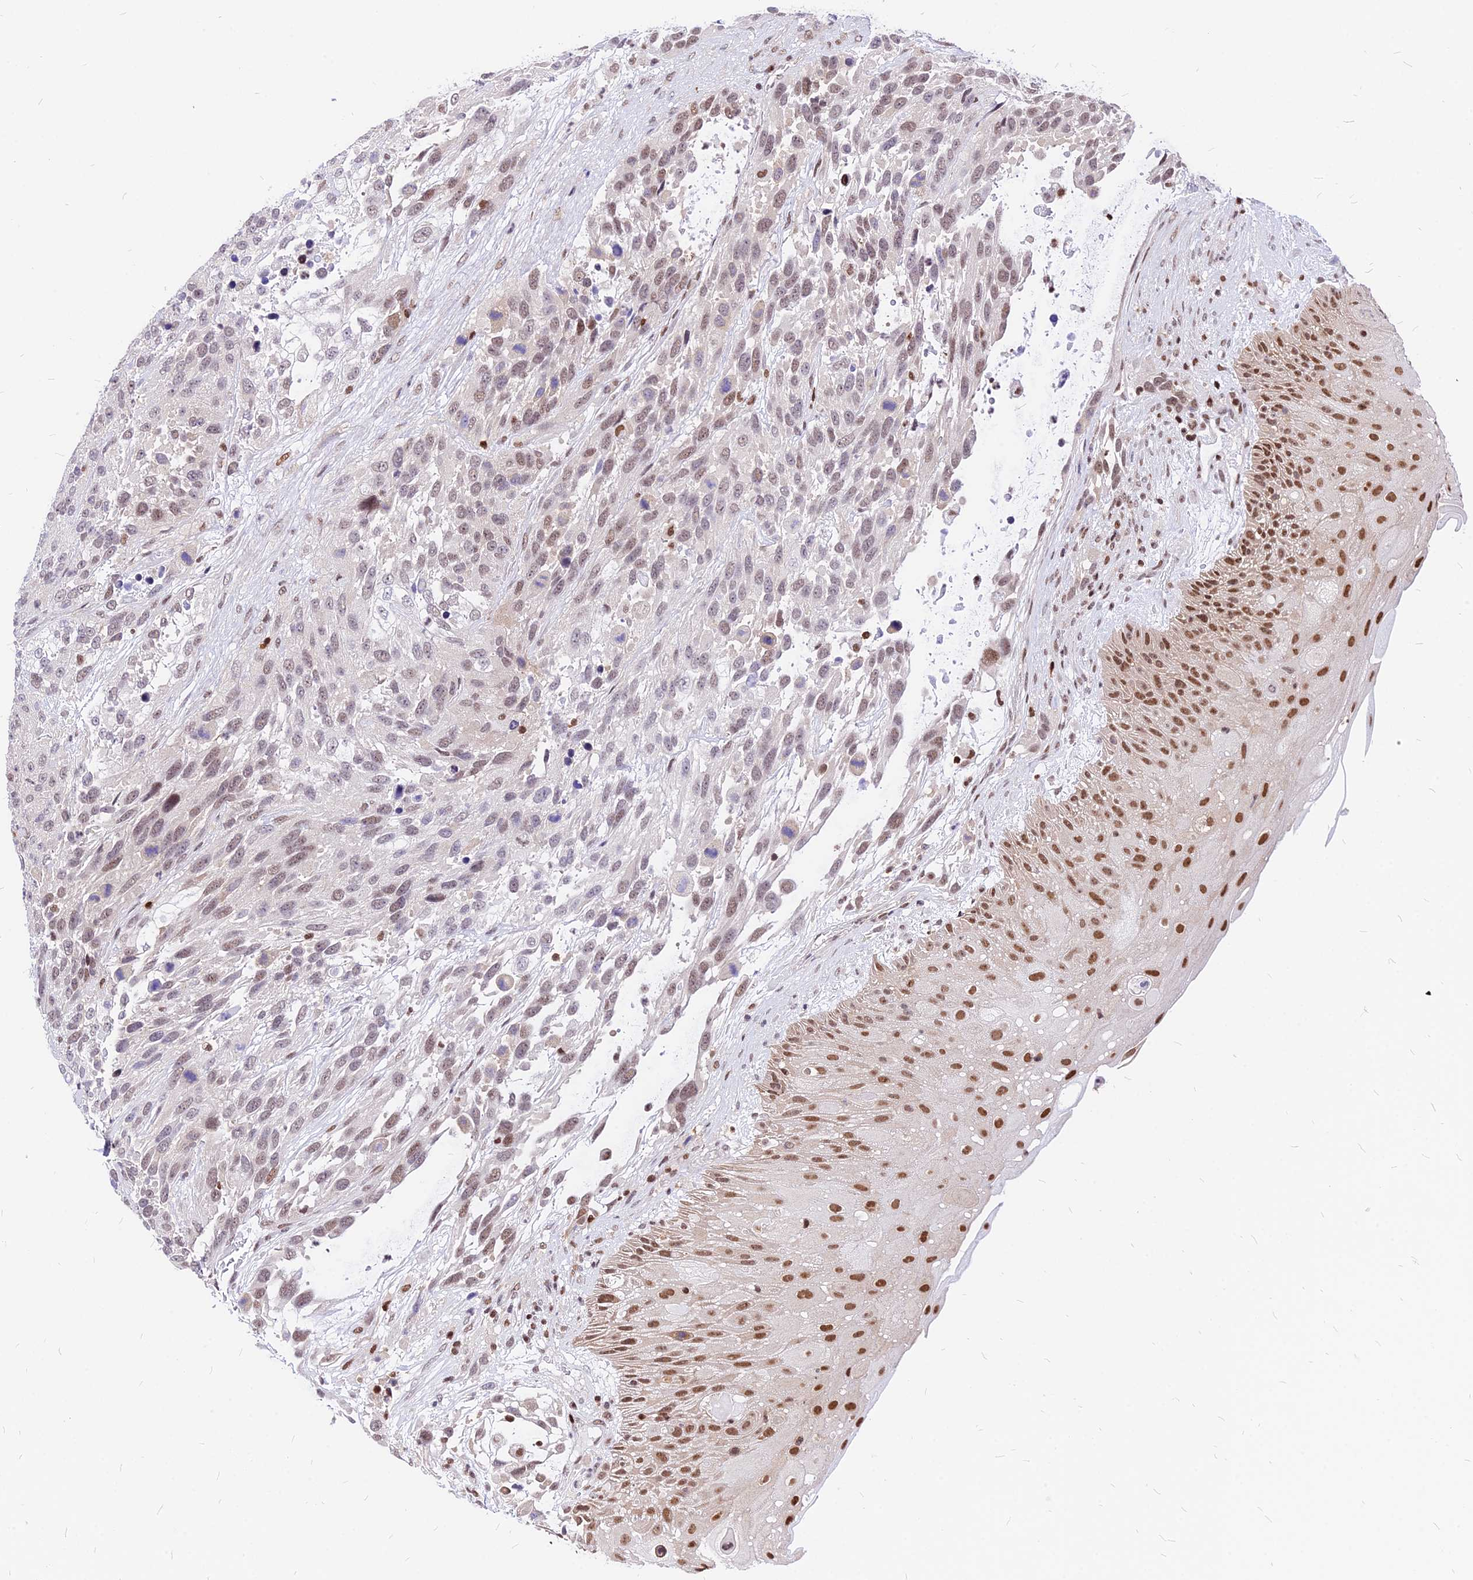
{"staining": {"intensity": "moderate", "quantity": ">75%", "location": "nuclear"}, "tissue": "urothelial cancer", "cell_type": "Tumor cells", "image_type": "cancer", "snomed": [{"axis": "morphology", "description": "Urothelial carcinoma, High grade"}, {"axis": "topography", "description": "Urinary bladder"}], "caption": "The image demonstrates staining of urothelial carcinoma (high-grade), revealing moderate nuclear protein staining (brown color) within tumor cells.", "gene": "PAXX", "patient": {"sex": "female", "age": 70}}